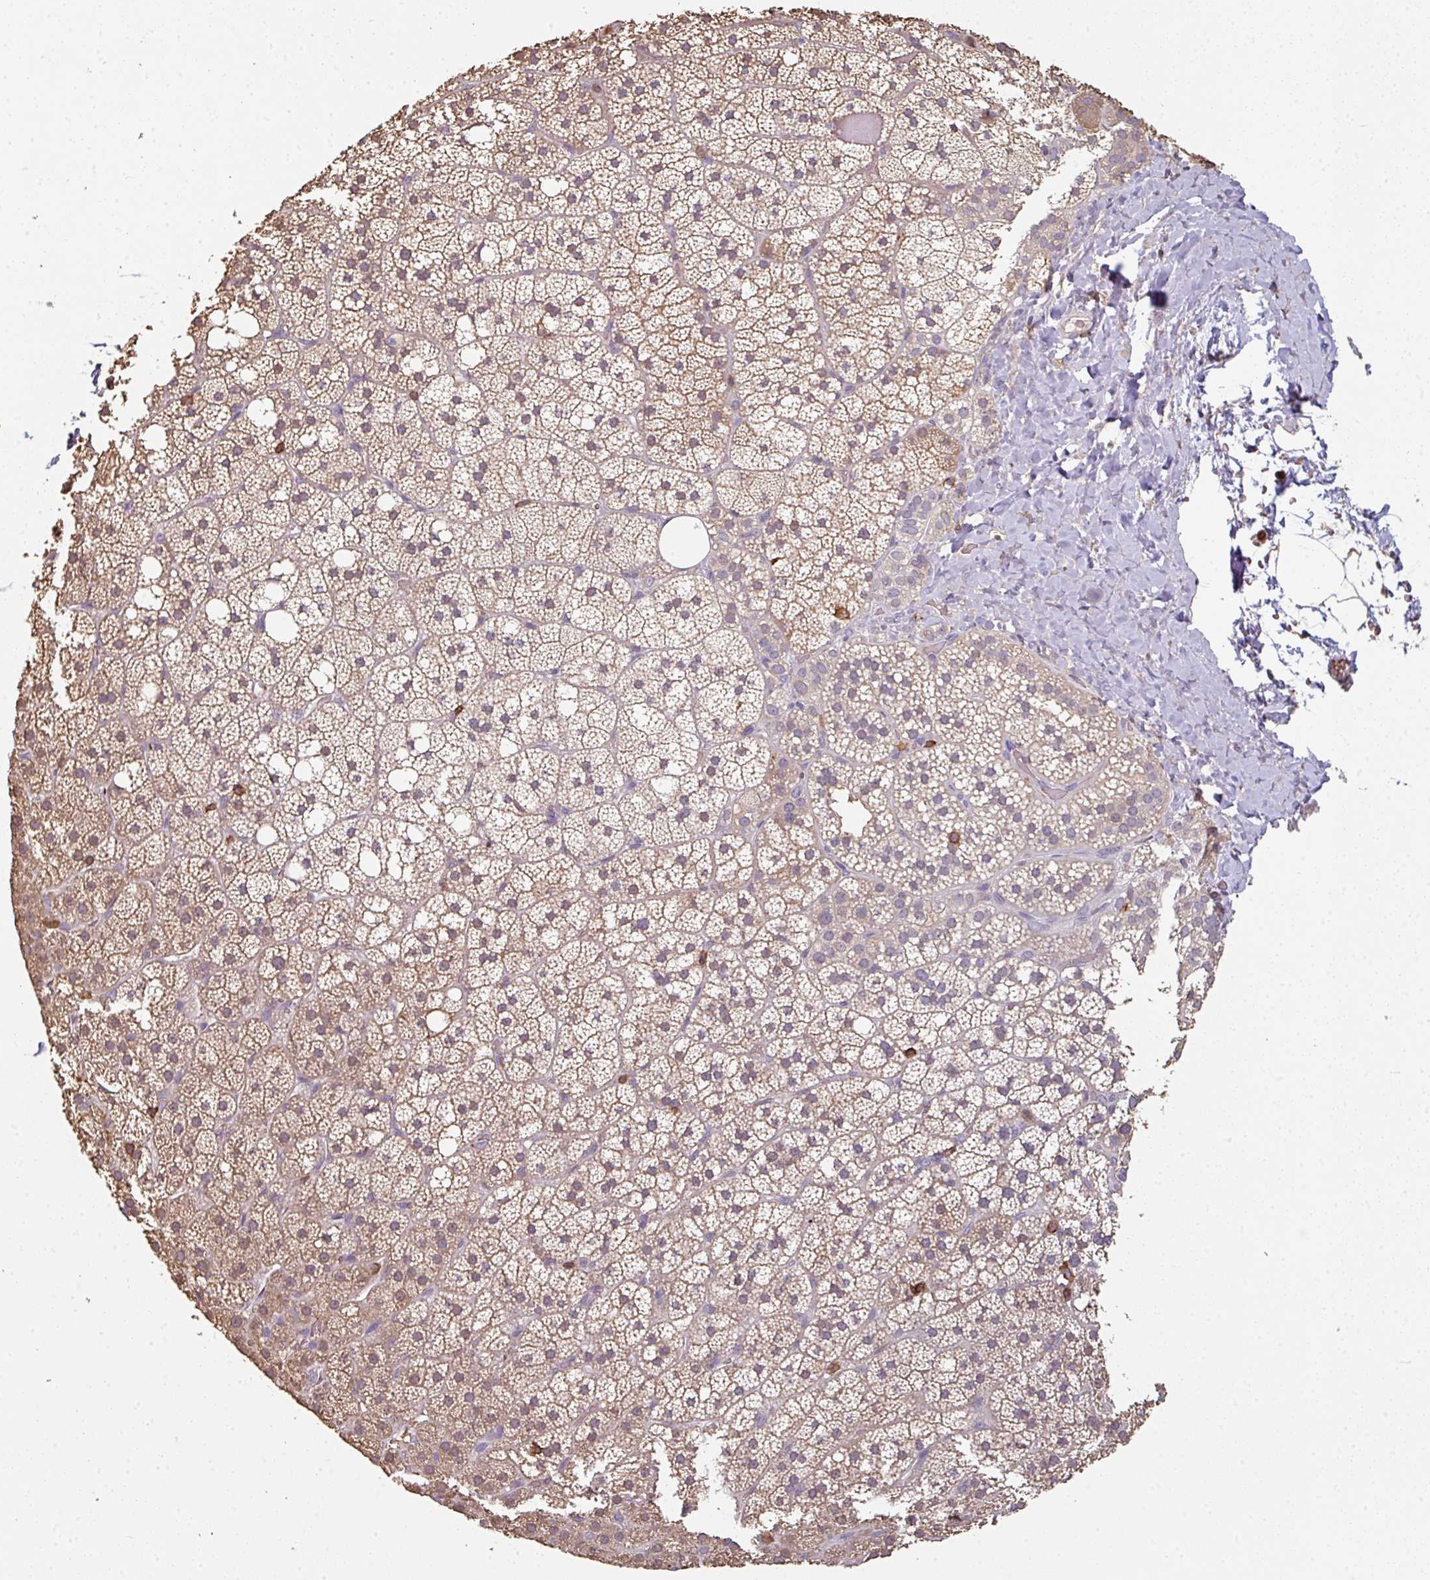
{"staining": {"intensity": "weak", "quantity": ">75%", "location": "cytoplasmic/membranous"}, "tissue": "adrenal gland", "cell_type": "Glandular cells", "image_type": "normal", "snomed": [{"axis": "morphology", "description": "Normal tissue, NOS"}, {"axis": "topography", "description": "Adrenal gland"}], "caption": "Approximately >75% of glandular cells in unremarkable human adrenal gland display weak cytoplasmic/membranous protein positivity as visualized by brown immunohistochemical staining.", "gene": "OLFML2B", "patient": {"sex": "male", "age": 53}}